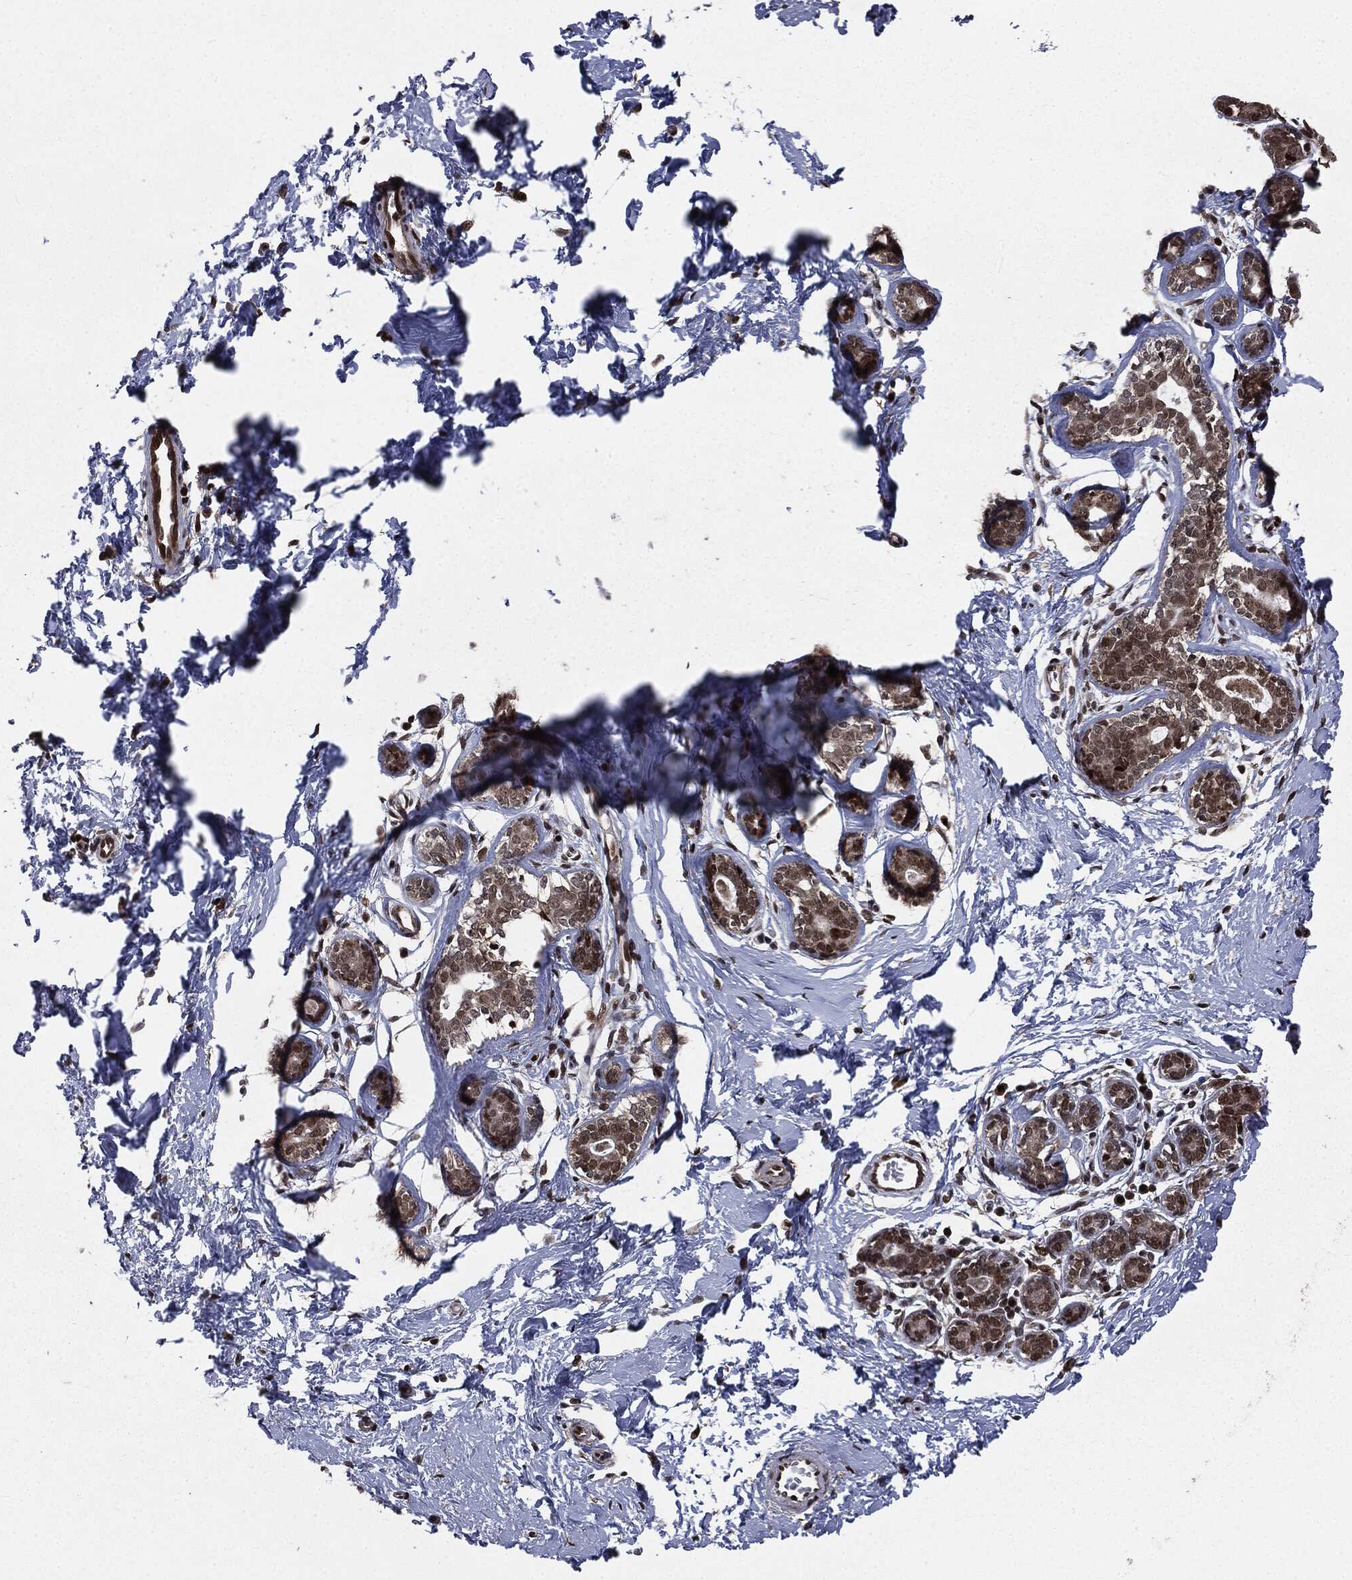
{"staining": {"intensity": "strong", "quantity": "25%-75%", "location": "nuclear"}, "tissue": "breast", "cell_type": "Glandular cells", "image_type": "normal", "snomed": [{"axis": "morphology", "description": "Normal tissue, NOS"}, {"axis": "topography", "description": "Breast"}], "caption": "Strong nuclear expression for a protein is identified in approximately 25%-75% of glandular cells of unremarkable breast using immunohistochemistry (IHC).", "gene": "DVL2", "patient": {"sex": "female", "age": 37}}